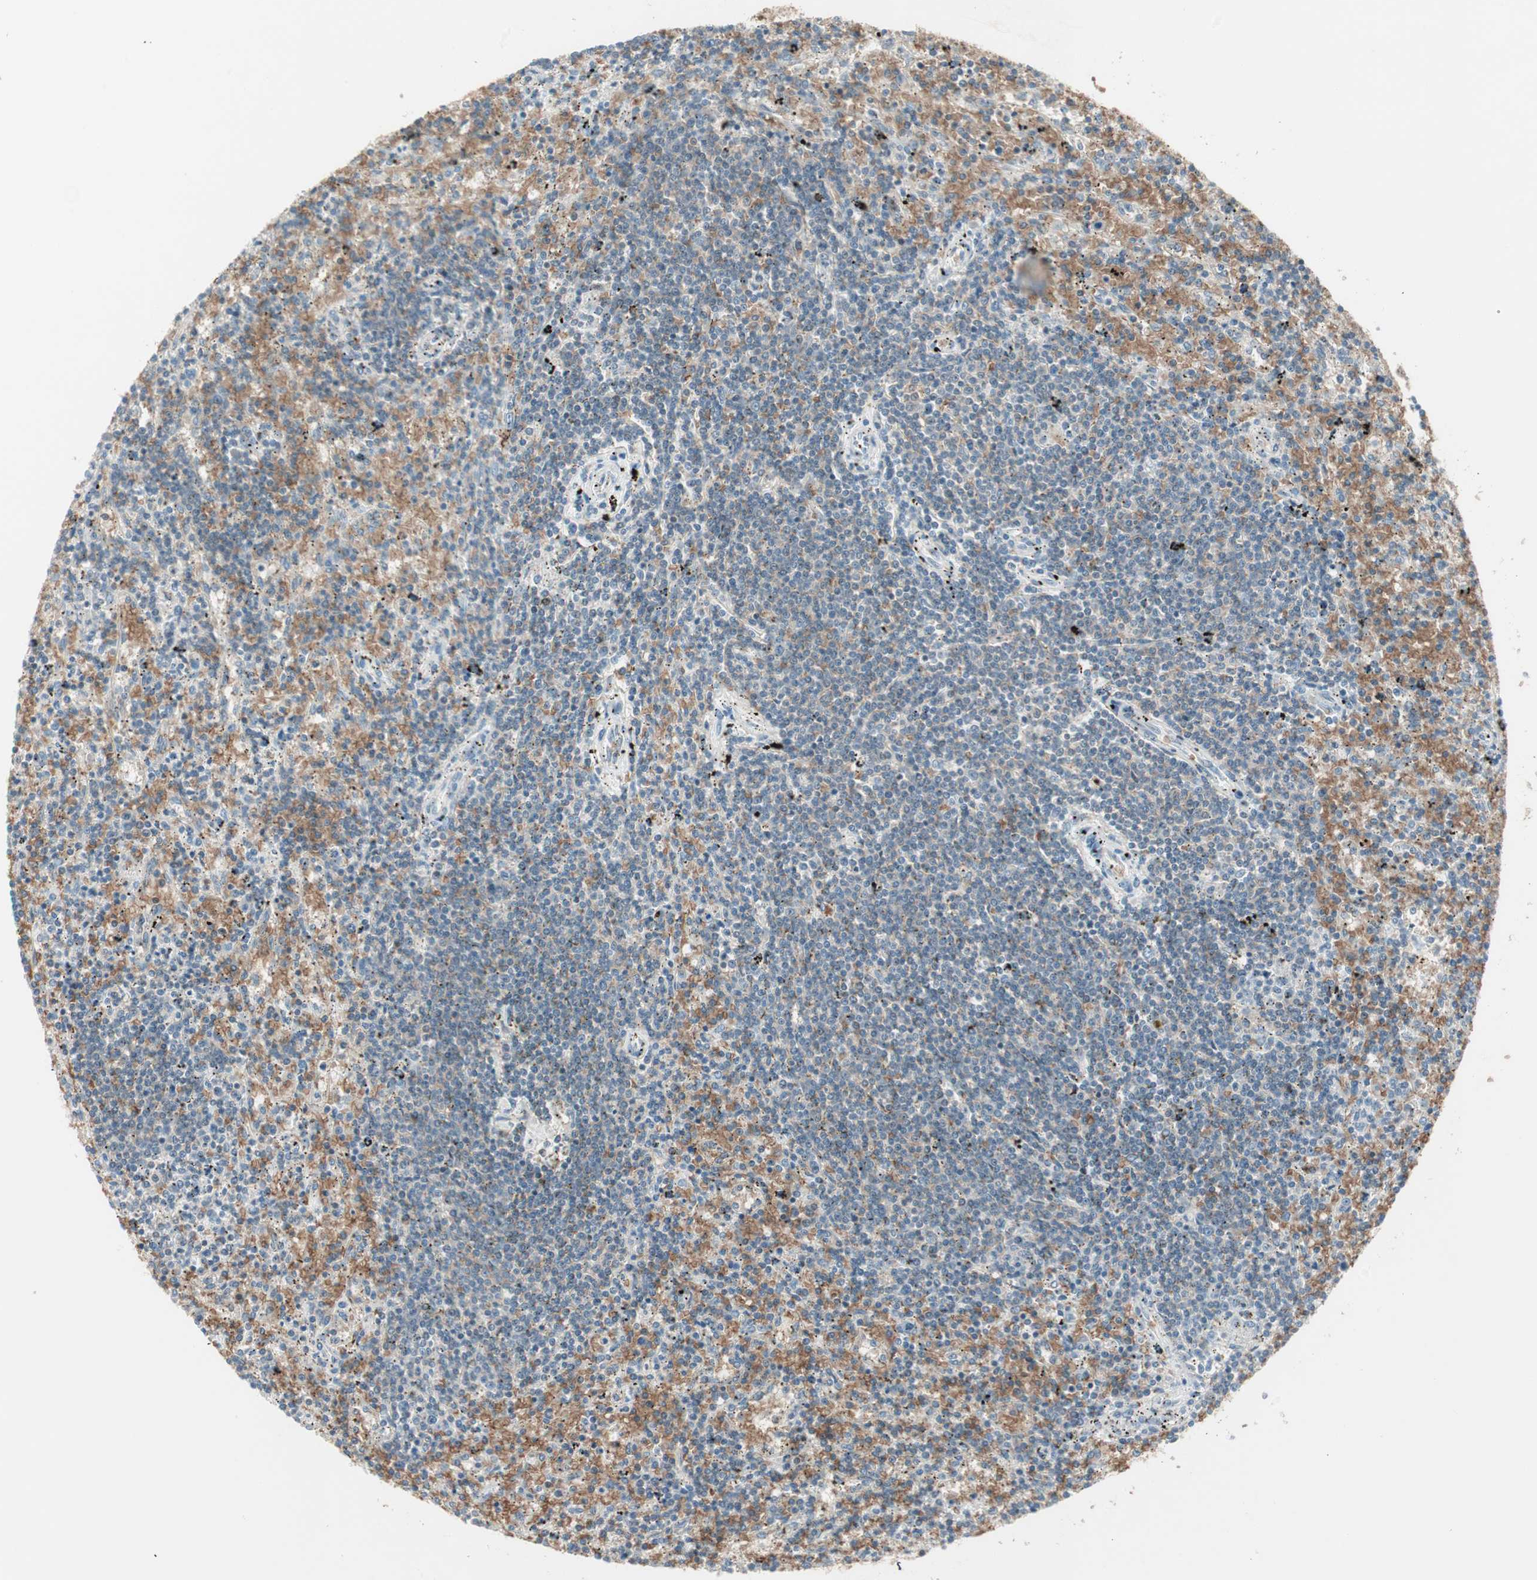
{"staining": {"intensity": "negative", "quantity": "none", "location": "none"}, "tissue": "lymphoma", "cell_type": "Tumor cells", "image_type": "cancer", "snomed": [{"axis": "morphology", "description": "Malignant lymphoma, non-Hodgkin's type, Low grade"}, {"axis": "topography", "description": "Spleen"}], "caption": "A high-resolution micrograph shows IHC staining of malignant lymphoma, non-Hodgkin's type (low-grade), which reveals no significant staining in tumor cells. Brightfield microscopy of IHC stained with DAB (3,3'-diaminobenzidine) (brown) and hematoxylin (blue), captured at high magnification.", "gene": "MAP4K1", "patient": {"sex": "male", "age": 76}}